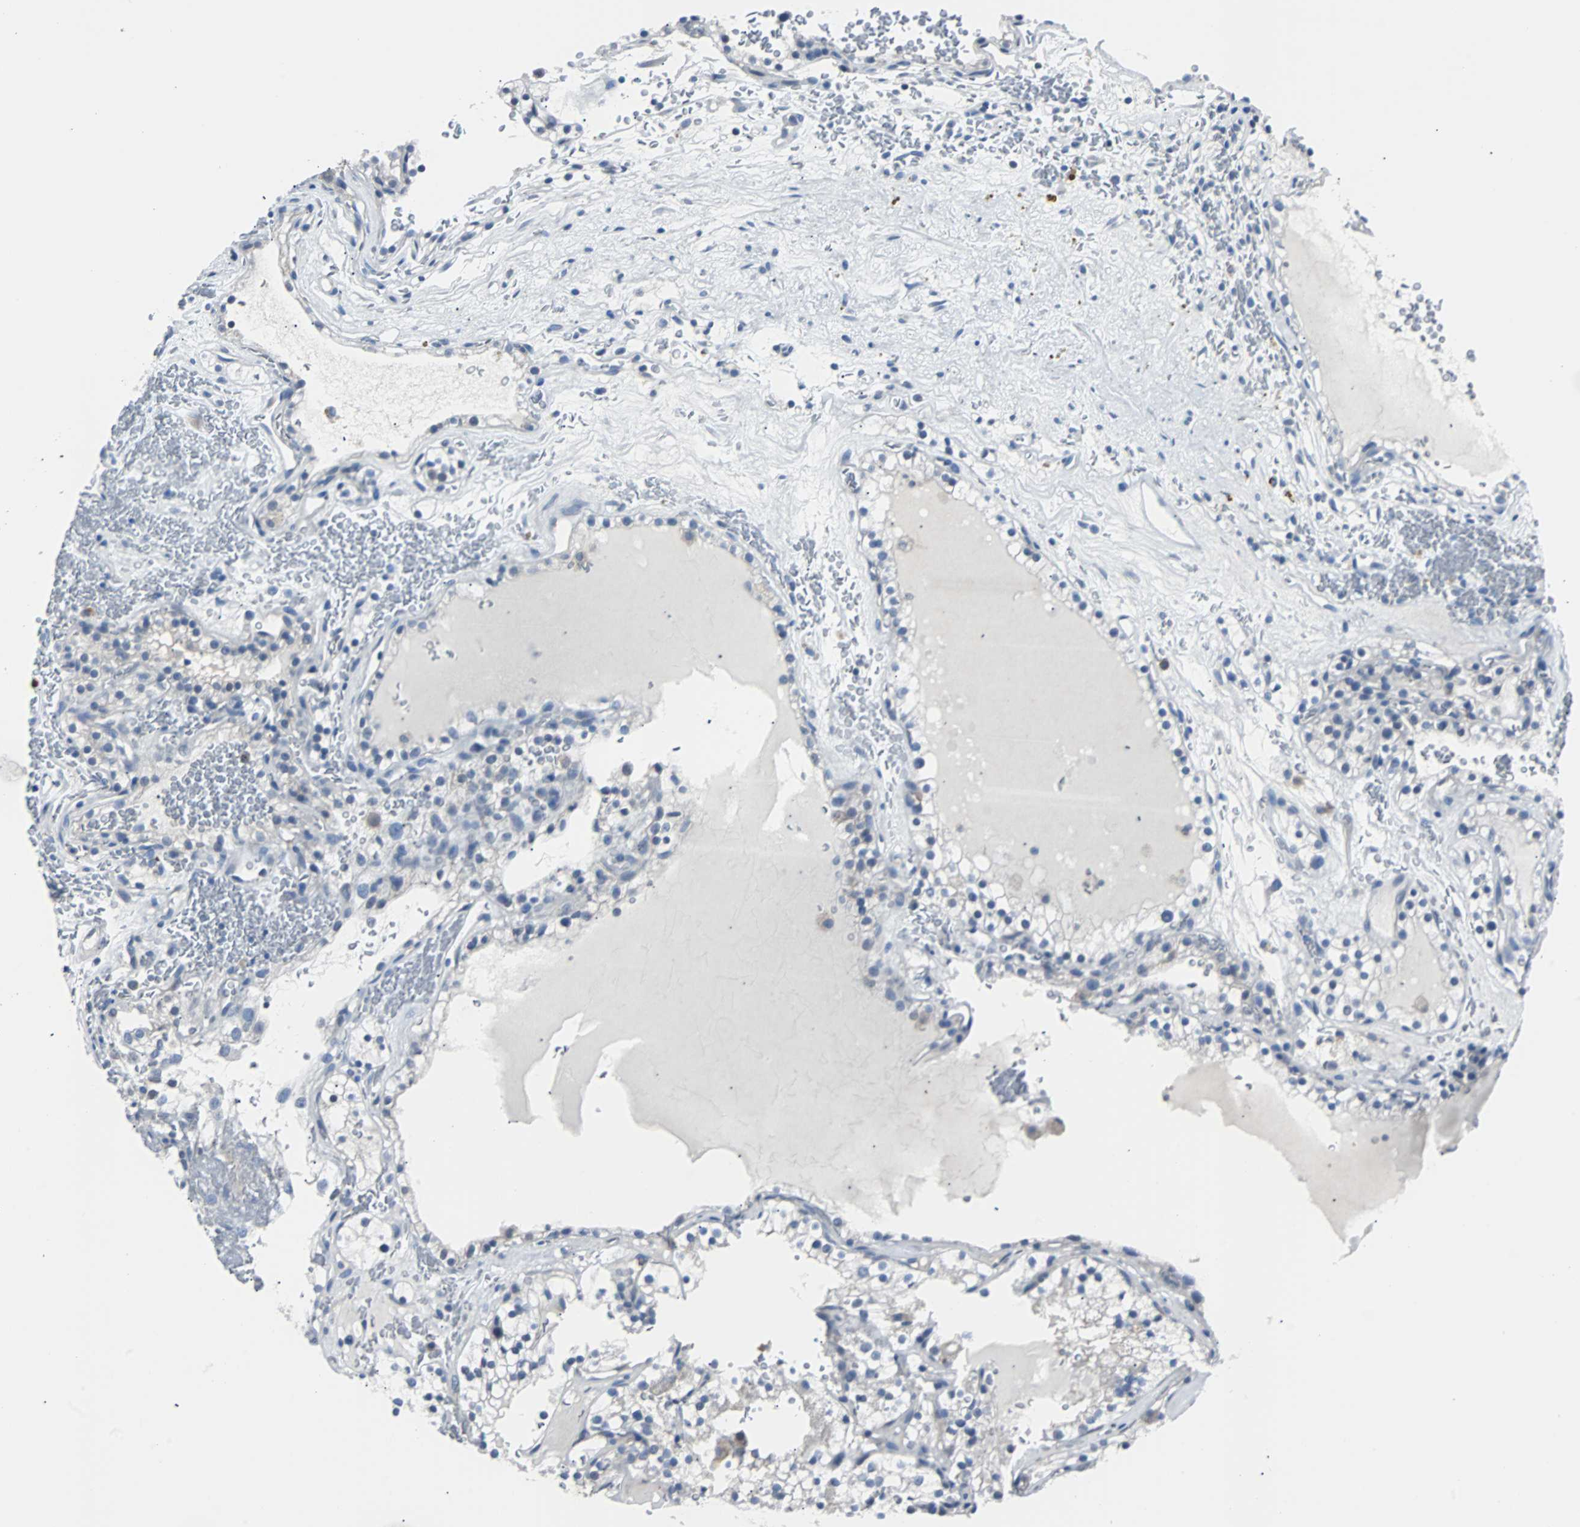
{"staining": {"intensity": "negative", "quantity": "none", "location": "none"}, "tissue": "renal cancer", "cell_type": "Tumor cells", "image_type": "cancer", "snomed": [{"axis": "morphology", "description": "Adenocarcinoma, NOS"}, {"axis": "topography", "description": "Kidney"}], "caption": "High power microscopy image of an immunohistochemistry histopathology image of renal cancer (adenocarcinoma), revealing no significant expression in tumor cells.", "gene": "RASA1", "patient": {"sex": "female", "age": 41}}